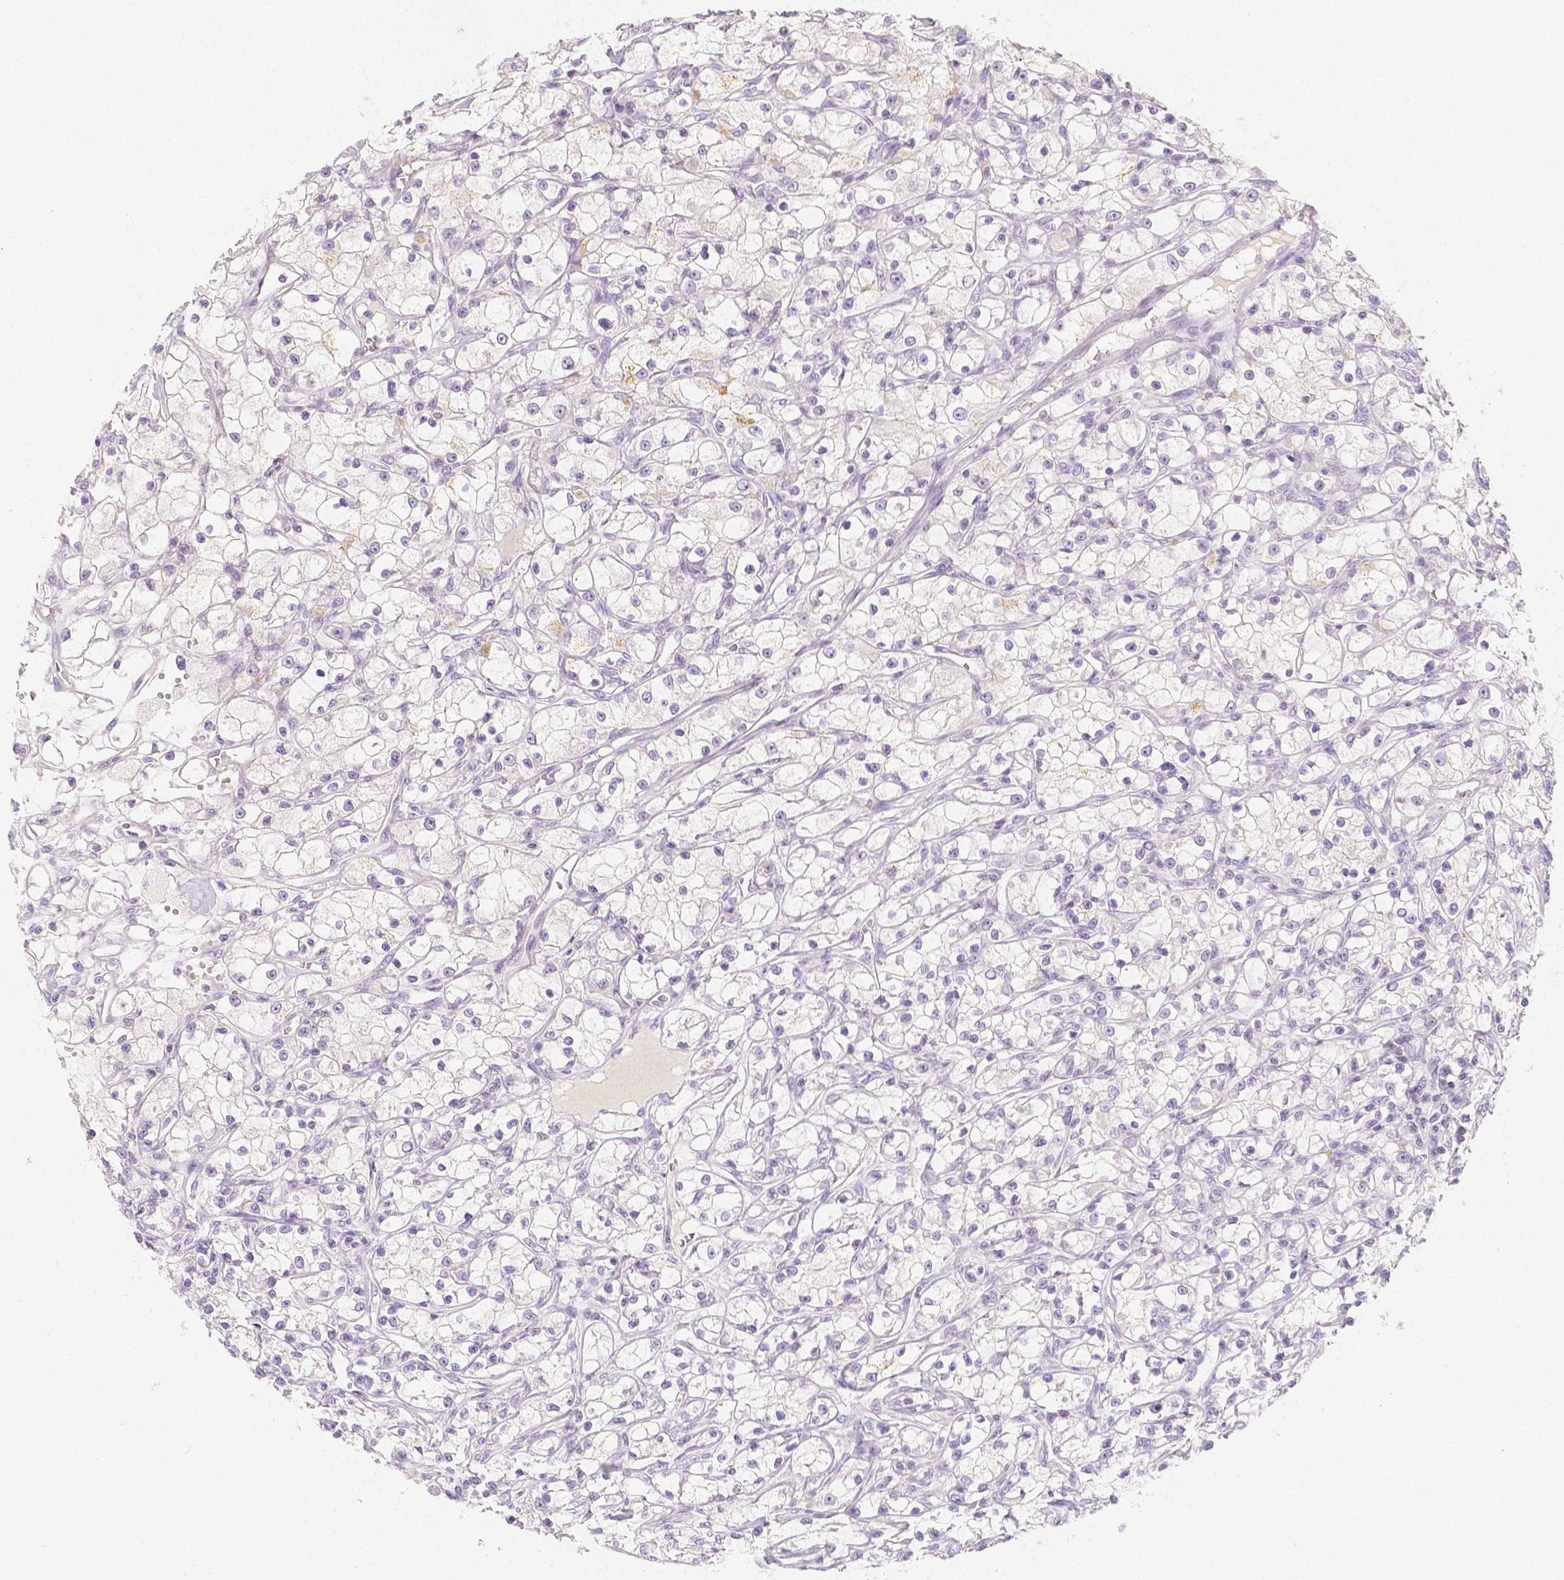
{"staining": {"intensity": "negative", "quantity": "none", "location": "none"}, "tissue": "renal cancer", "cell_type": "Tumor cells", "image_type": "cancer", "snomed": [{"axis": "morphology", "description": "Adenocarcinoma, NOS"}, {"axis": "topography", "description": "Kidney"}], "caption": "Photomicrograph shows no protein expression in tumor cells of renal adenocarcinoma tissue. Nuclei are stained in blue.", "gene": "BATF", "patient": {"sex": "female", "age": 59}}